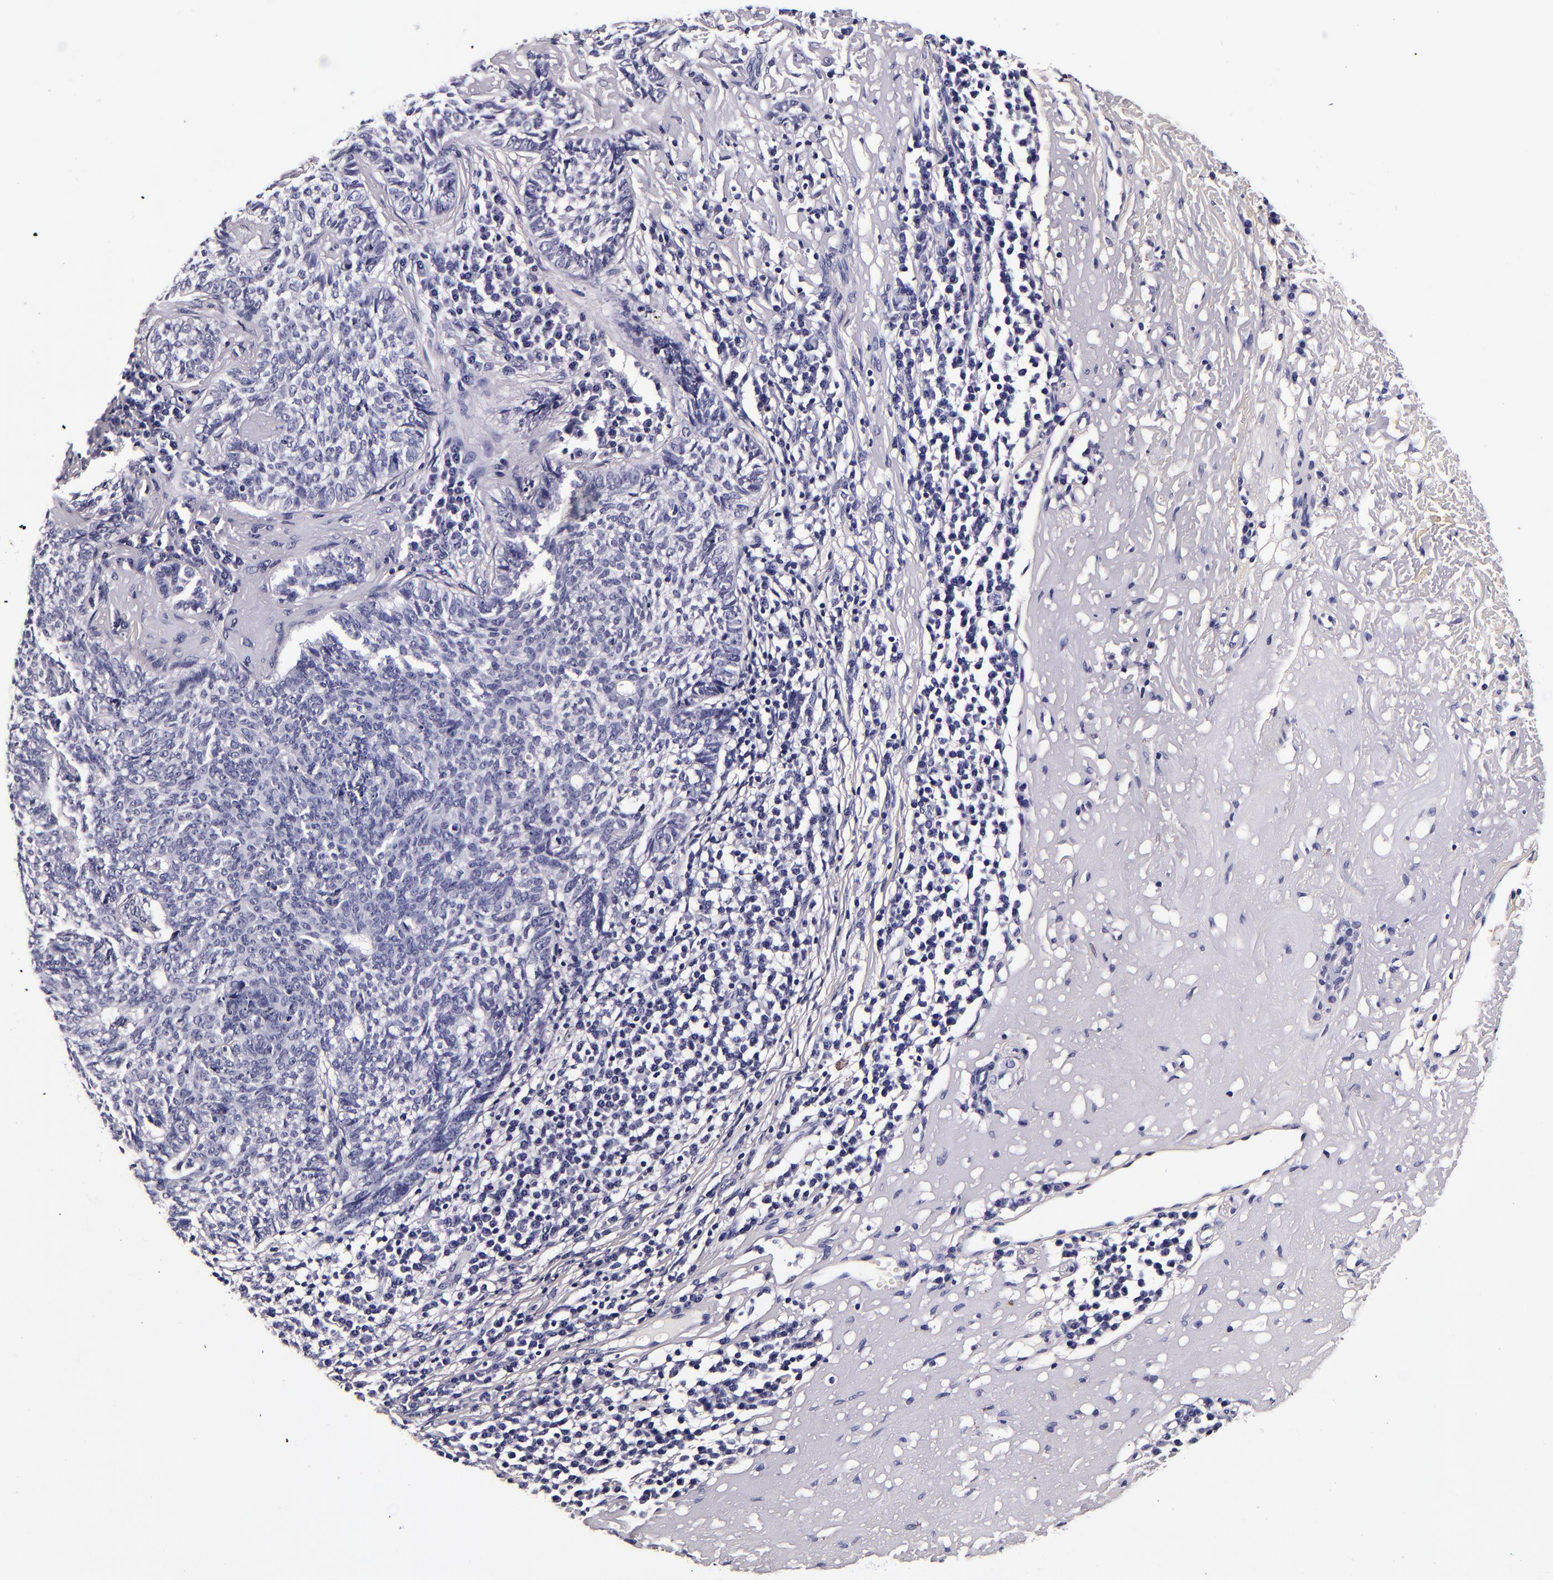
{"staining": {"intensity": "negative", "quantity": "none", "location": "none"}, "tissue": "skin cancer", "cell_type": "Tumor cells", "image_type": "cancer", "snomed": [{"axis": "morphology", "description": "Basal cell carcinoma"}, {"axis": "topography", "description": "Skin"}], "caption": "DAB immunohistochemical staining of human skin cancer (basal cell carcinoma) demonstrates no significant expression in tumor cells.", "gene": "FBN1", "patient": {"sex": "female", "age": 89}}